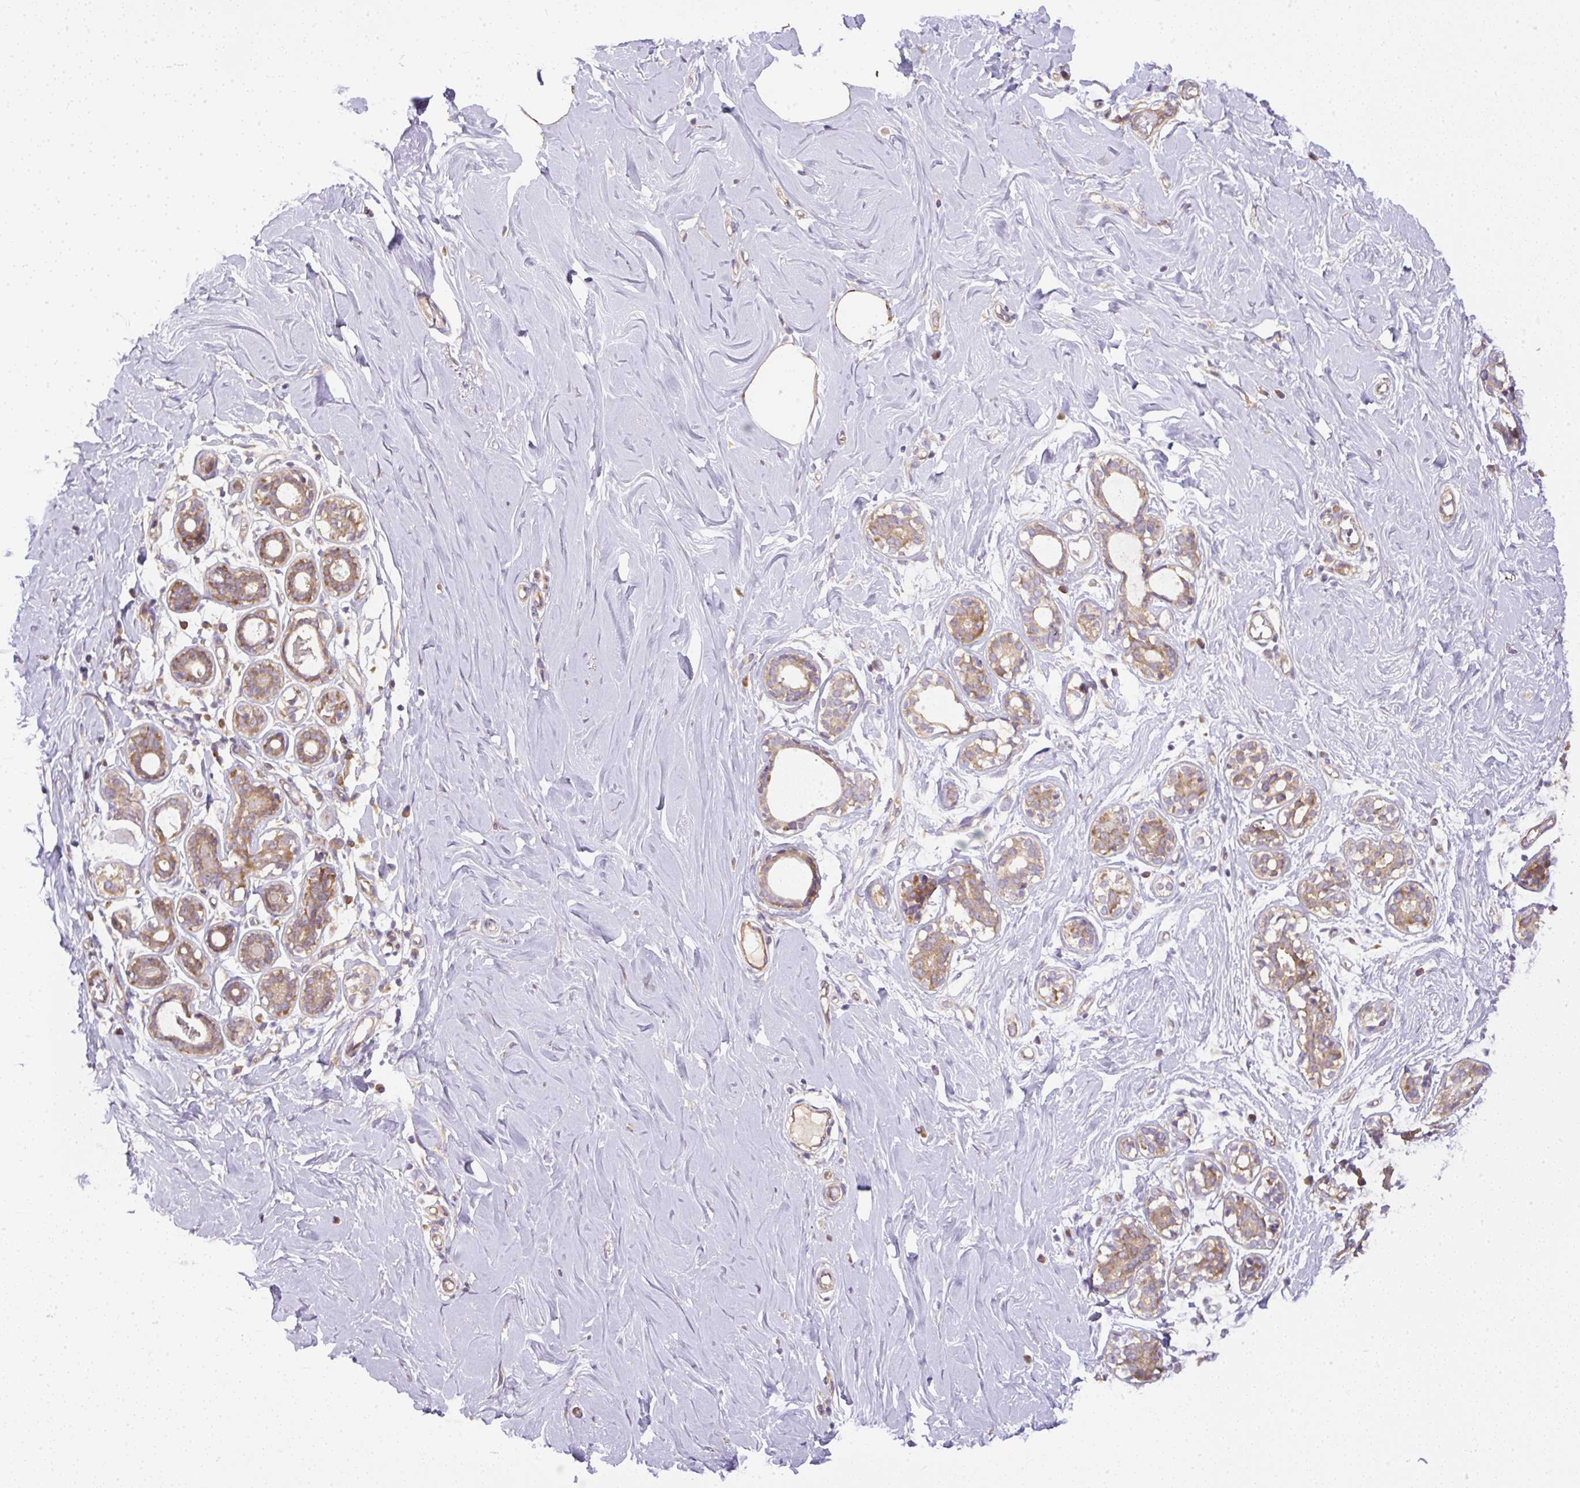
{"staining": {"intensity": "negative", "quantity": "none", "location": "none"}, "tissue": "breast", "cell_type": "Adipocytes", "image_type": "normal", "snomed": [{"axis": "morphology", "description": "Normal tissue, NOS"}, {"axis": "topography", "description": "Breast"}], "caption": "This is an immunohistochemistry (IHC) histopathology image of normal human breast. There is no staining in adipocytes.", "gene": "DAPK1", "patient": {"sex": "female", "age": 27}}